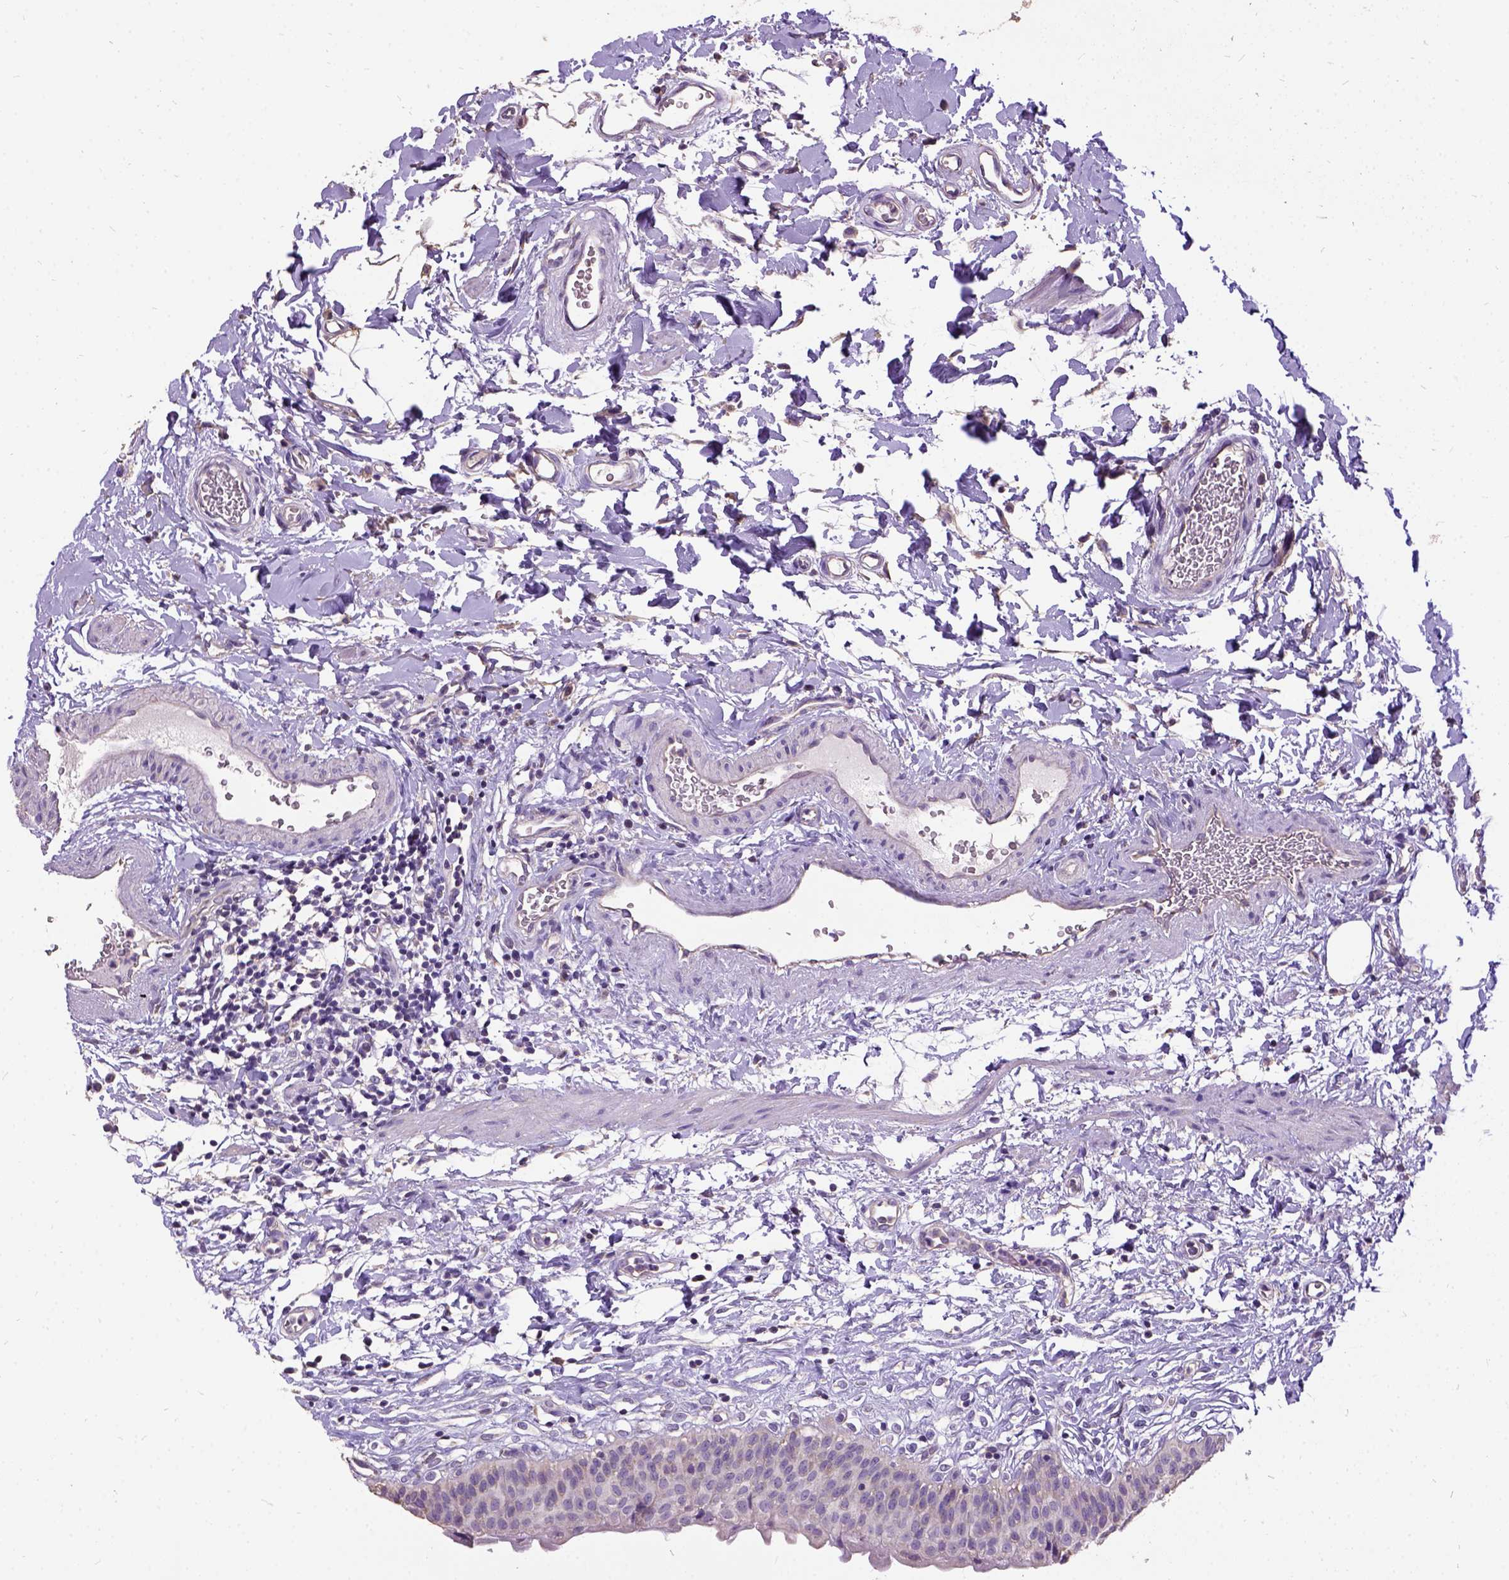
{"staining": {"intensity": "weak", "quantity": "25%-75%", "location": "cytoplasmic/membranous"}, "tissue": "urinary bladder", "cell_type": "Urothelial cells", "image_type": "normal", "snomed": [{"axis": "morphology", "description": "Normal tissue, NOS"}, {"axis": "topography", "description": "Urinary bladder"}], "caption": "This photomicrograph demonstrates normal urinary bladder stained with immunohistochemistry to label a protein in brown. The cytoplasmic/membranous of urothelial cells show weak positivity for the protein. Nuclei are counter-stained blue.", "gene": "DQX1", "patient": {"sex": "male", "age": 55}}